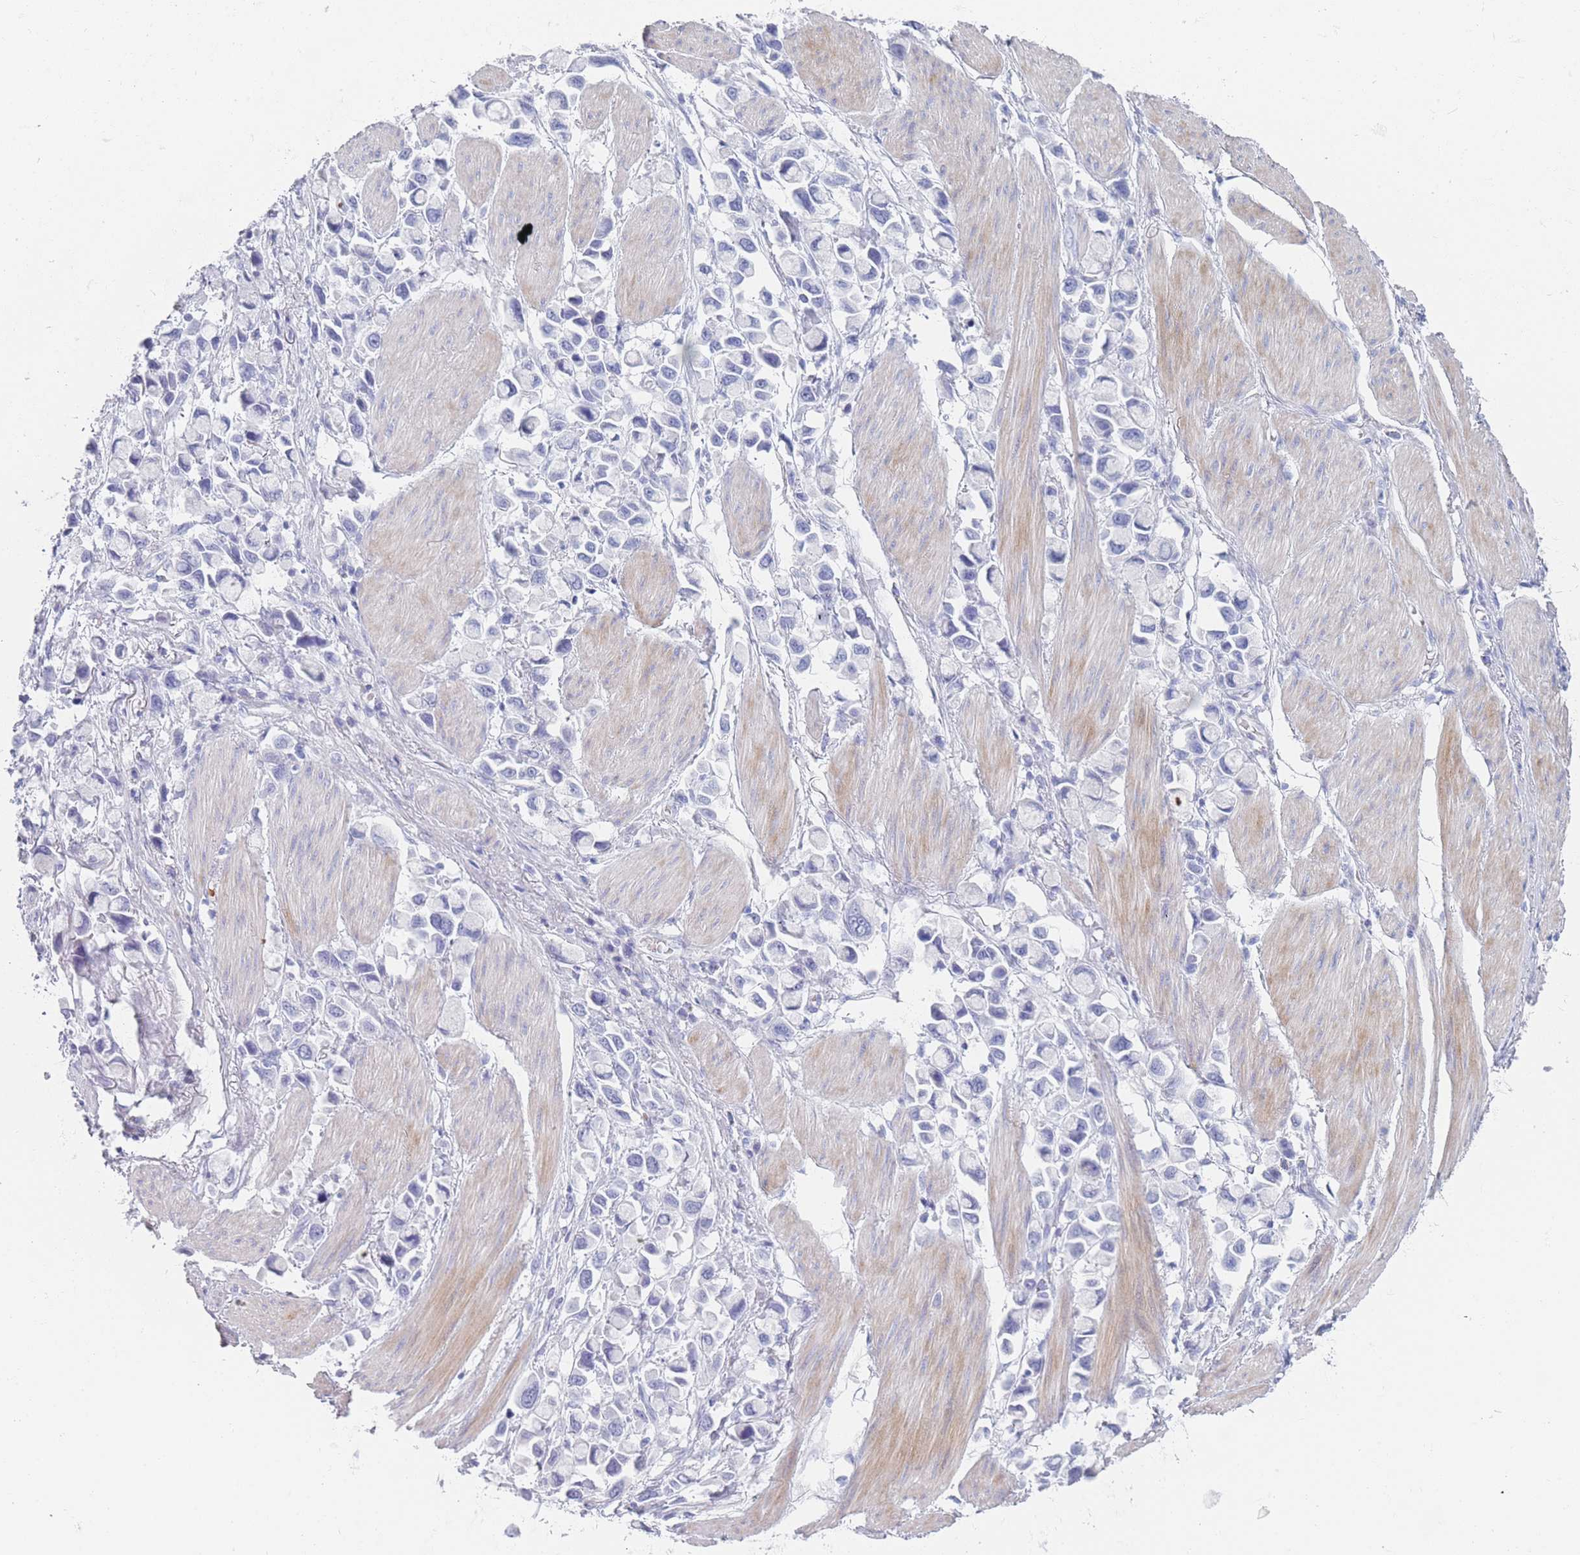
{"staining": {"intensity": "negative", "quantity": "none", "location": "none"}, "tissue": "stomach cancer", "cell_type": "Tumor cells", "image_type": "cancer", "snomed": [{"axis": "morphology", "description": "Adenocarcinoma, NOS"}, {"axis": "topography", "description": "Stomach"}], "caption": "Adenocarcinoma (stomach) stained for a protein using immunohistochemistry displays no positivity tumor cells.", "gene": "OR5D16", "patient": {"sex": "female", "age": 81}}